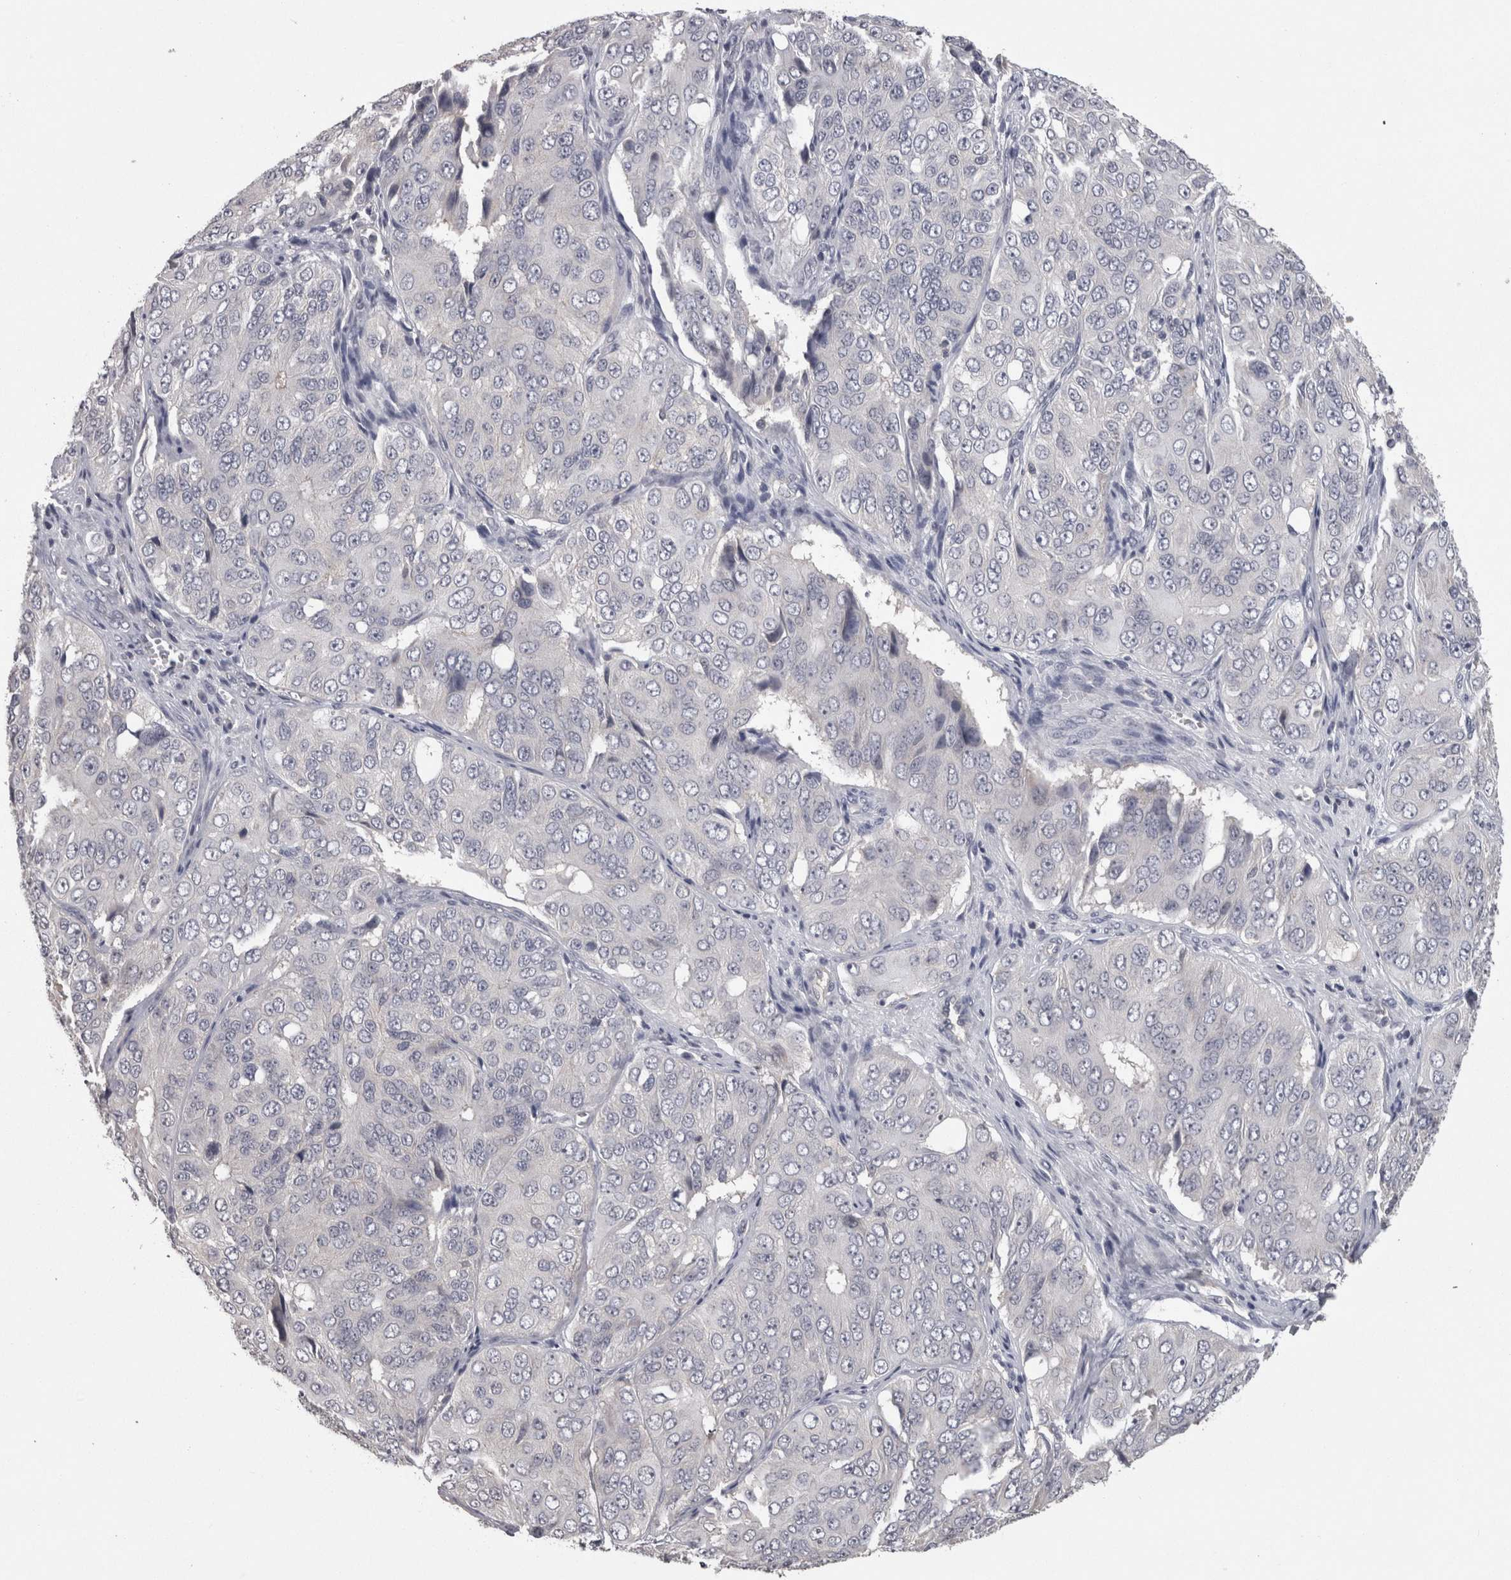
{"staining": {"intensity": "negative", "quantity": "none", "location": "none"}, "tissue": "ovarian cancer", "cell_type": "Tumor cells", "image_type": "cancer", "snomed": [{"axis": "morphology", "description": "Carcinoma, endometroid"}, {"axis": "topography", "description": "Ovary"}], "caption": "Tumor cells show no significant protein positivity in ovarian cancer (endometroid carcinoma). The staining is performed using DAB (3,3'-diaminobenzidine) brown chromogen with nuclei counter-stained in using hematoxylin.", "gene": "PON3", "patient": {"sex": "female", "age": 51}}